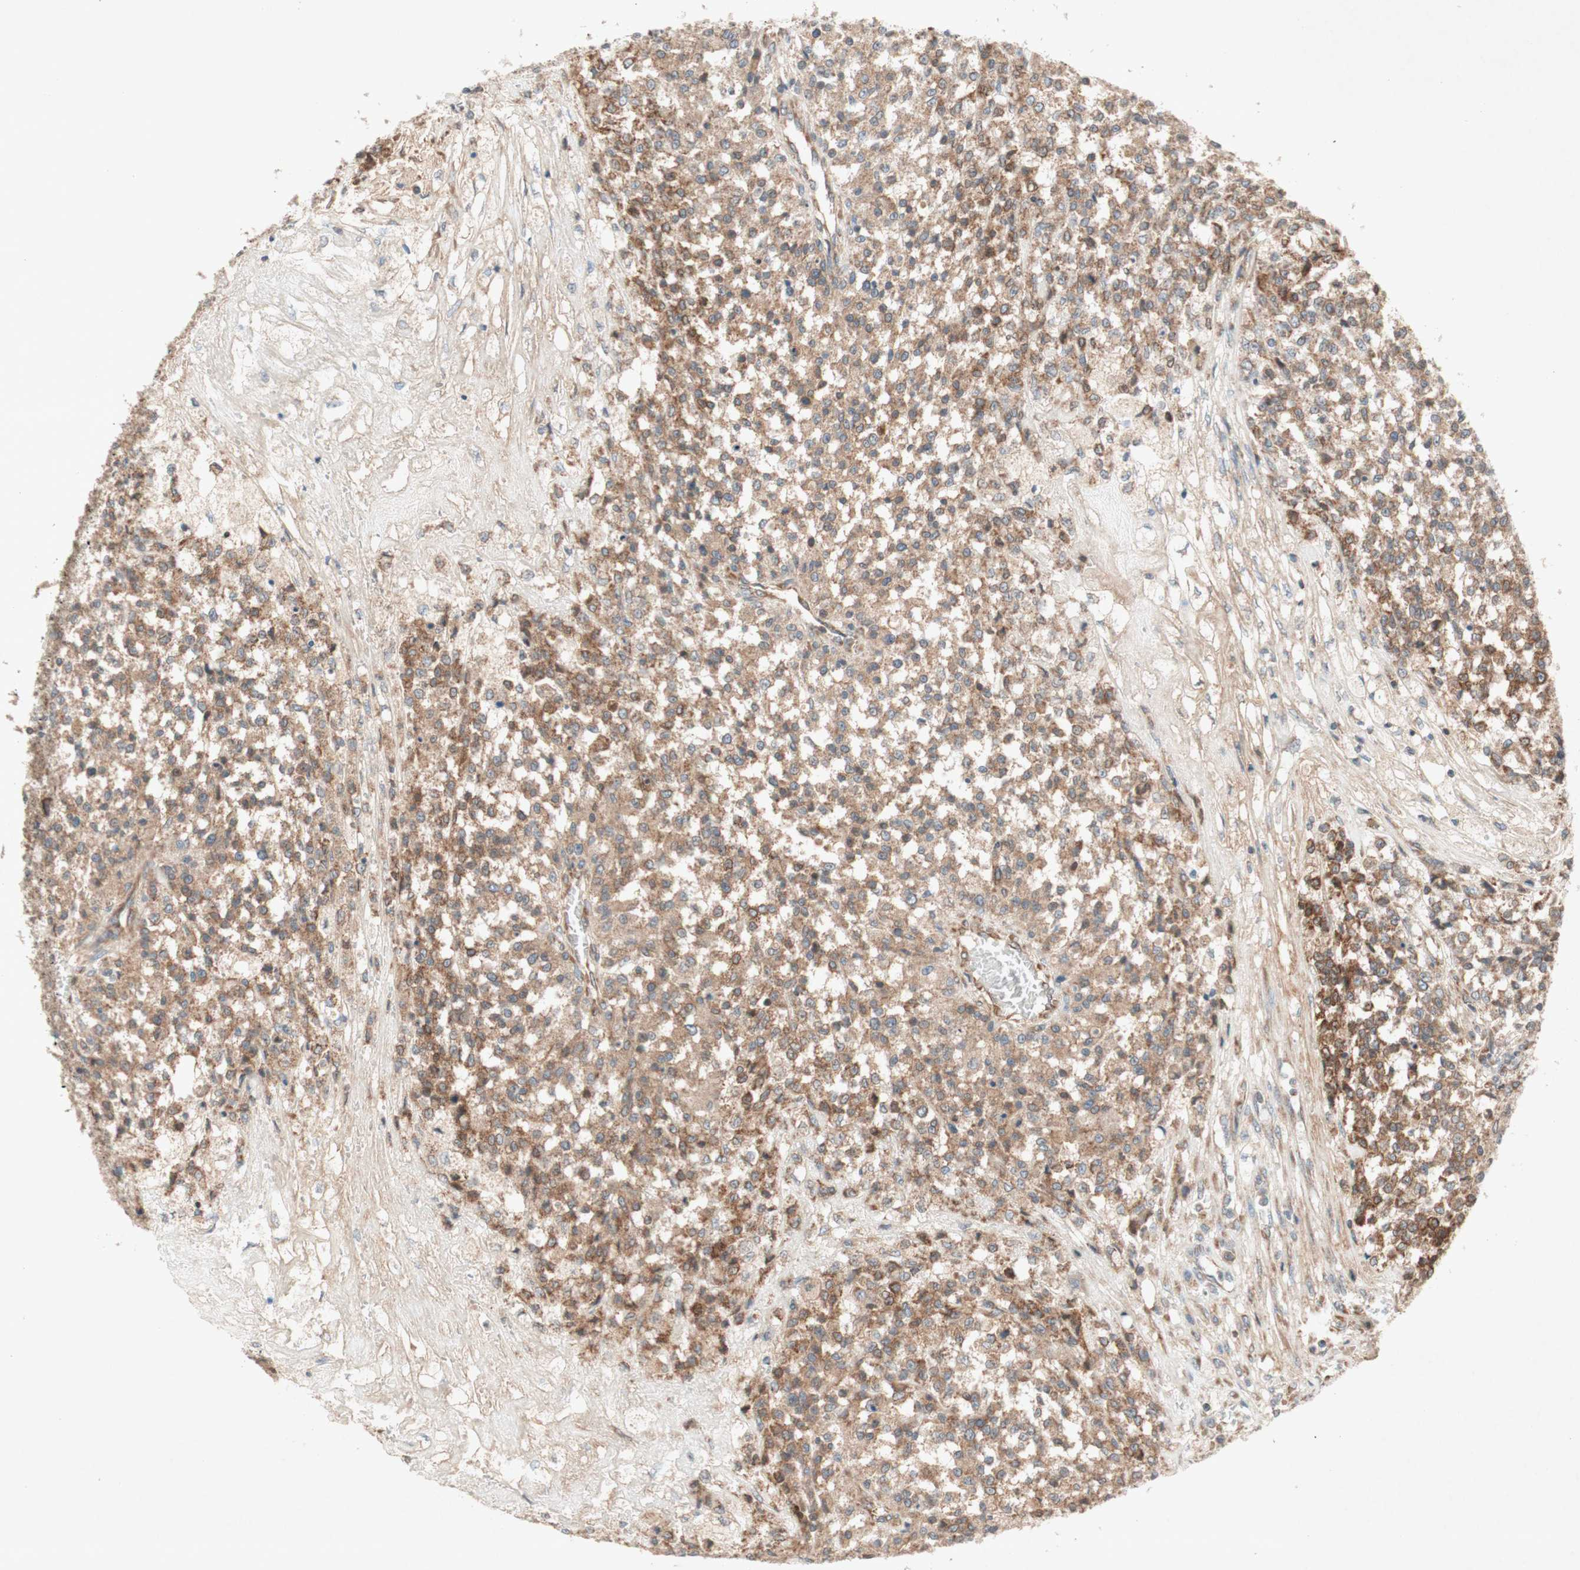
{"staining": {"intensity": "moderate", "quantity": ">75%", "location": "cytoplasmic/membranous"}, "tissue": "testis cancer", "cell_type": "Tumor cells", "image_type": "cancer", "snomed": [{"axis": "morphology", "description": "Seminoma, NOS"}, {"axis": "topography", "description": "Testis"}], "caption": "This micrograph reveals testis seminoma stained with immunohistochemistry (IHC) to label a protein in brown. The cytoplasmic/membranous of tumor cells show moderate positivity for the protein. Nuclei are counter-stained blue.", "gene": "SOCS2", "patient": {"sex": "male", "age": 59}}